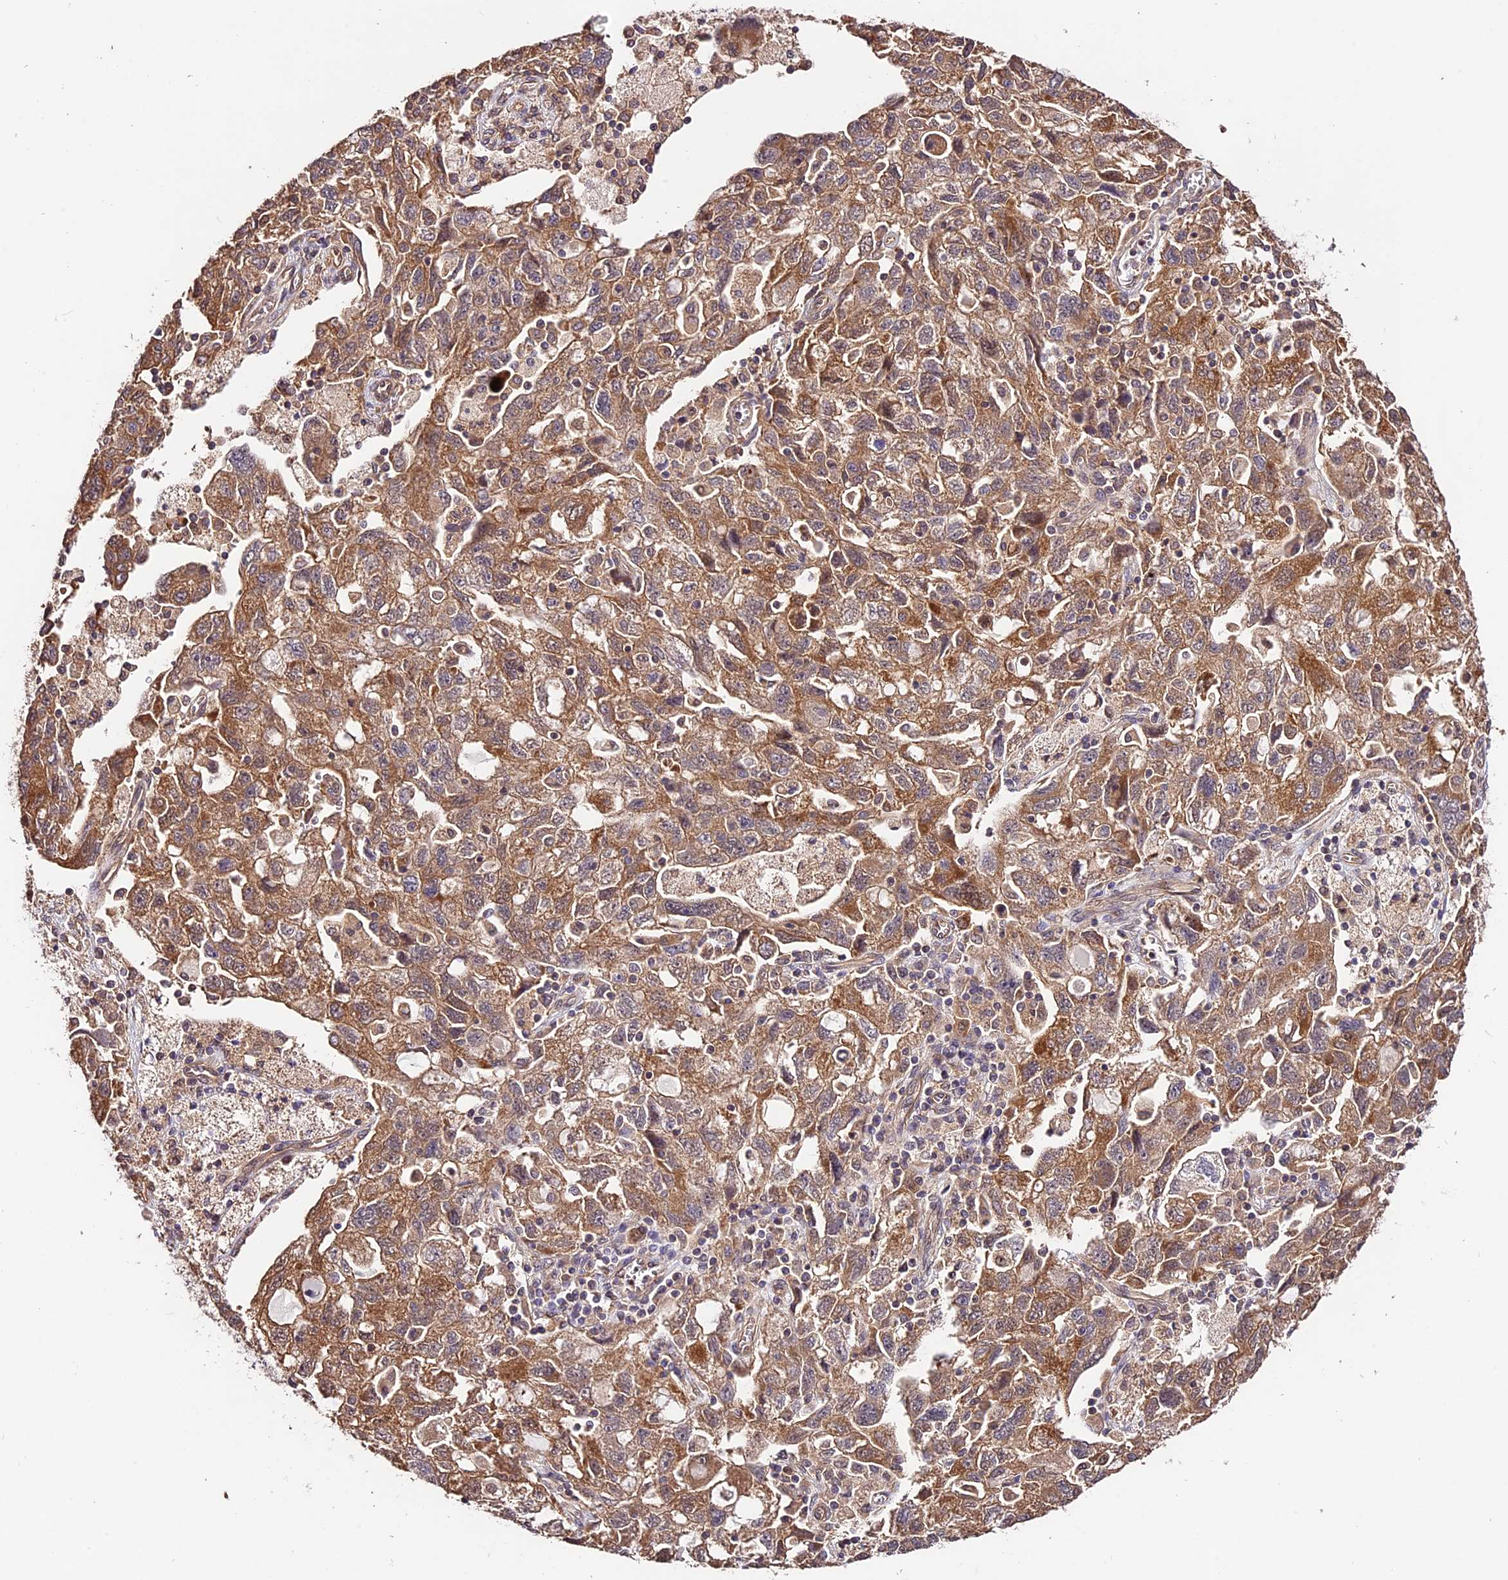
{"staining": {"intensity": "moderate", "quantity": ">75%", "location": "cytoplasmic/membranous"}, "tissue": "ovarian cancer", "cell_type": "Tumor cells", "image_type": "cancer", "snomed": [{"axis": "morphology", "description": "Carcinoma, NOS"}, {"axis": "morphology", "description": "Cystadenocarcinoma, serous, NOS"}, {"axis": "topography", "description": "Ovary"}], "caption": "This is a micrograph of immunohistochemistry staining of ovarian cancer (serous cystadenocarcinoma), which shows moderate staining in the cytoplasmic/membranous of tumor cells.", "gene": "CES3", "patient": {"sex": "female", "age": 69}}